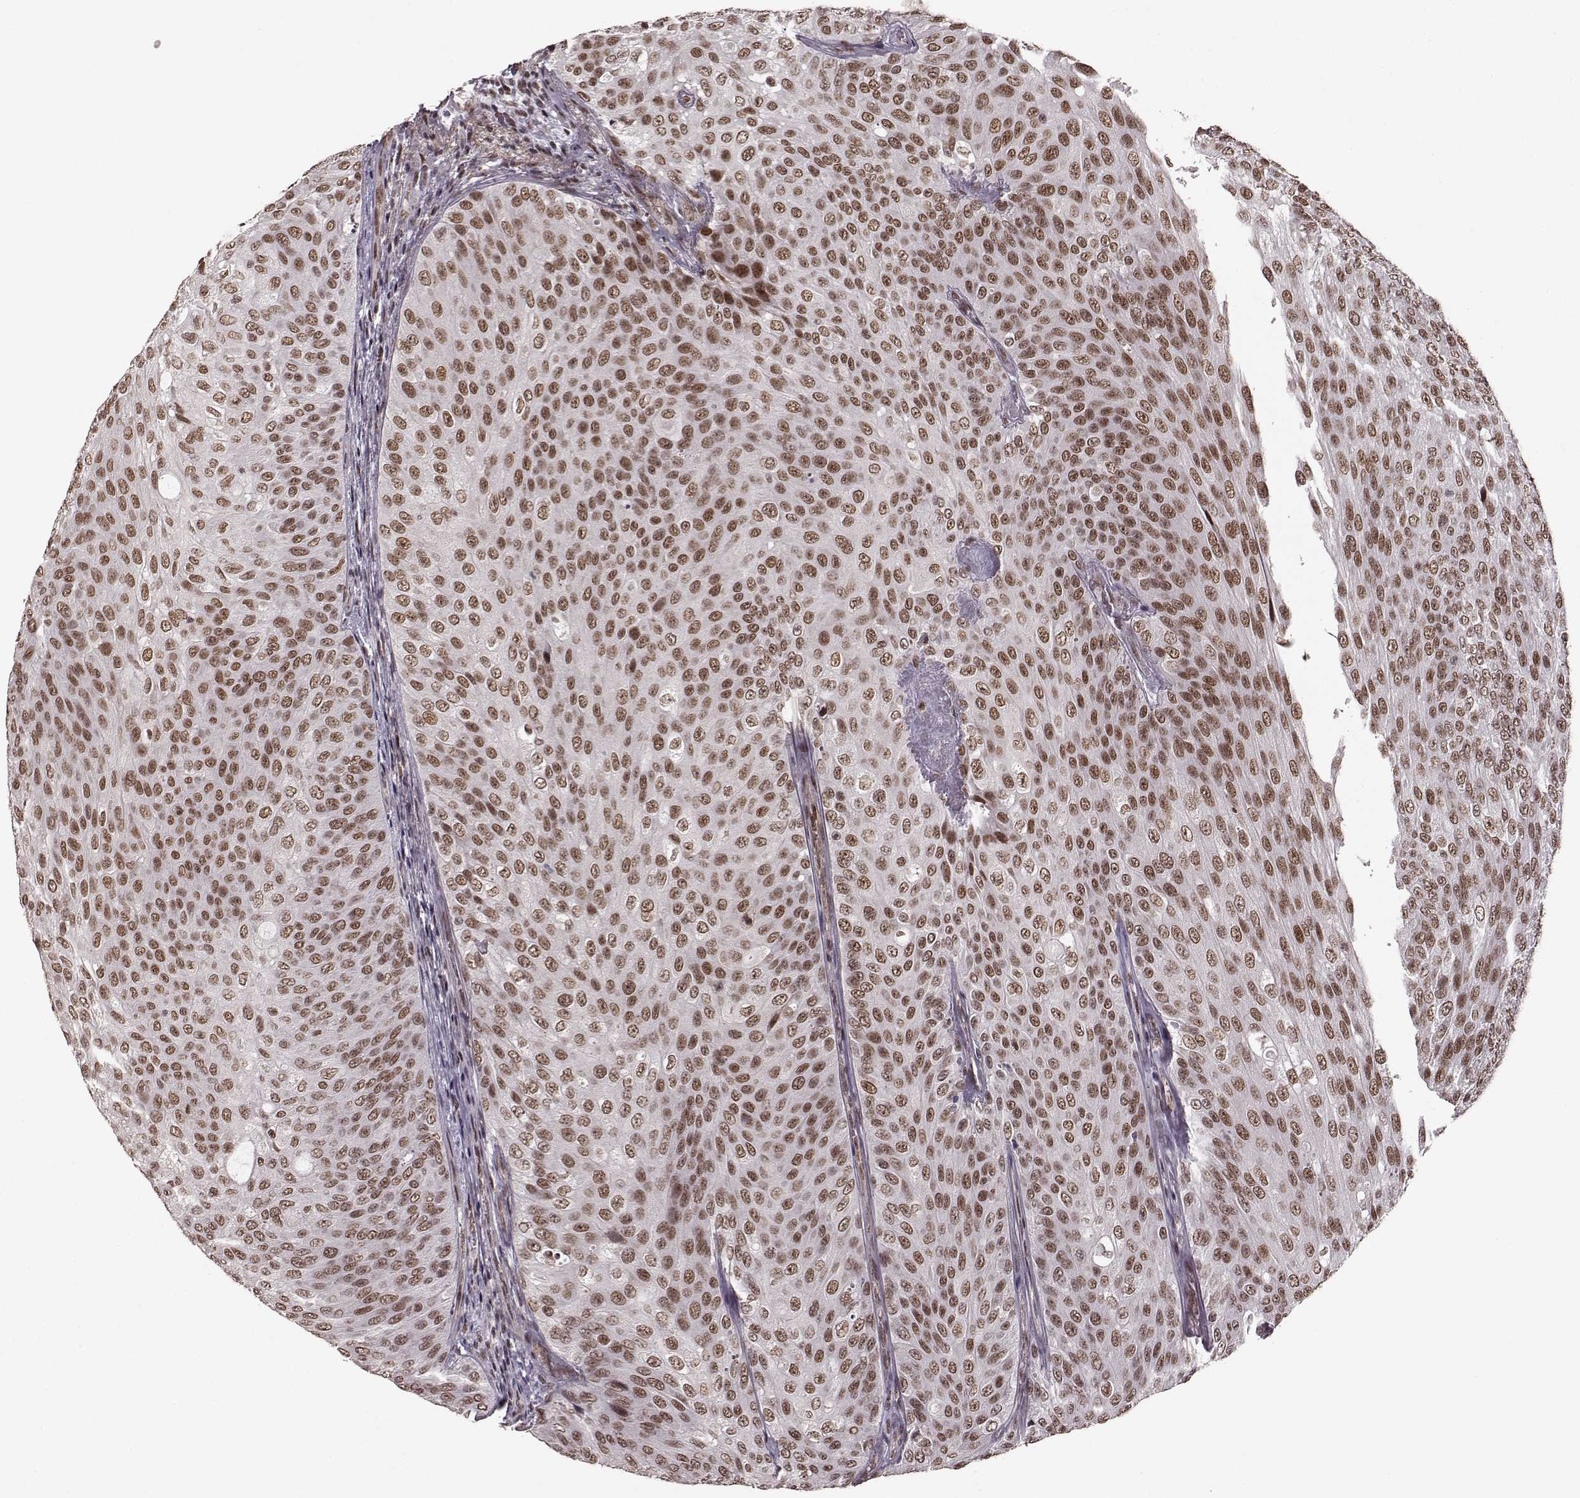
{"staining": {"intensity": "moderate", "quantity": ">75%", "location": "nuclear"}, "tissue": "urothelial cancer", "cell_type": "Tumor cells", "image_type": "cancer", "snomed": [{"axis": "morphology", "description": "Urothelial carcinoma, Low grade"}, {"axis": "topography", "description": "Ureter, NOS"}, {"axis": "topography", "description": "Urinary bladder"}], "caption": "Low-grade urothelial carcinoma was stained to show a protein in brown. There is medium levels of moderate nuclear positivity in approximately >75% of tumor cells.", "gene": "RRAGD", "patient": {"sex": "male", "age": 78}}